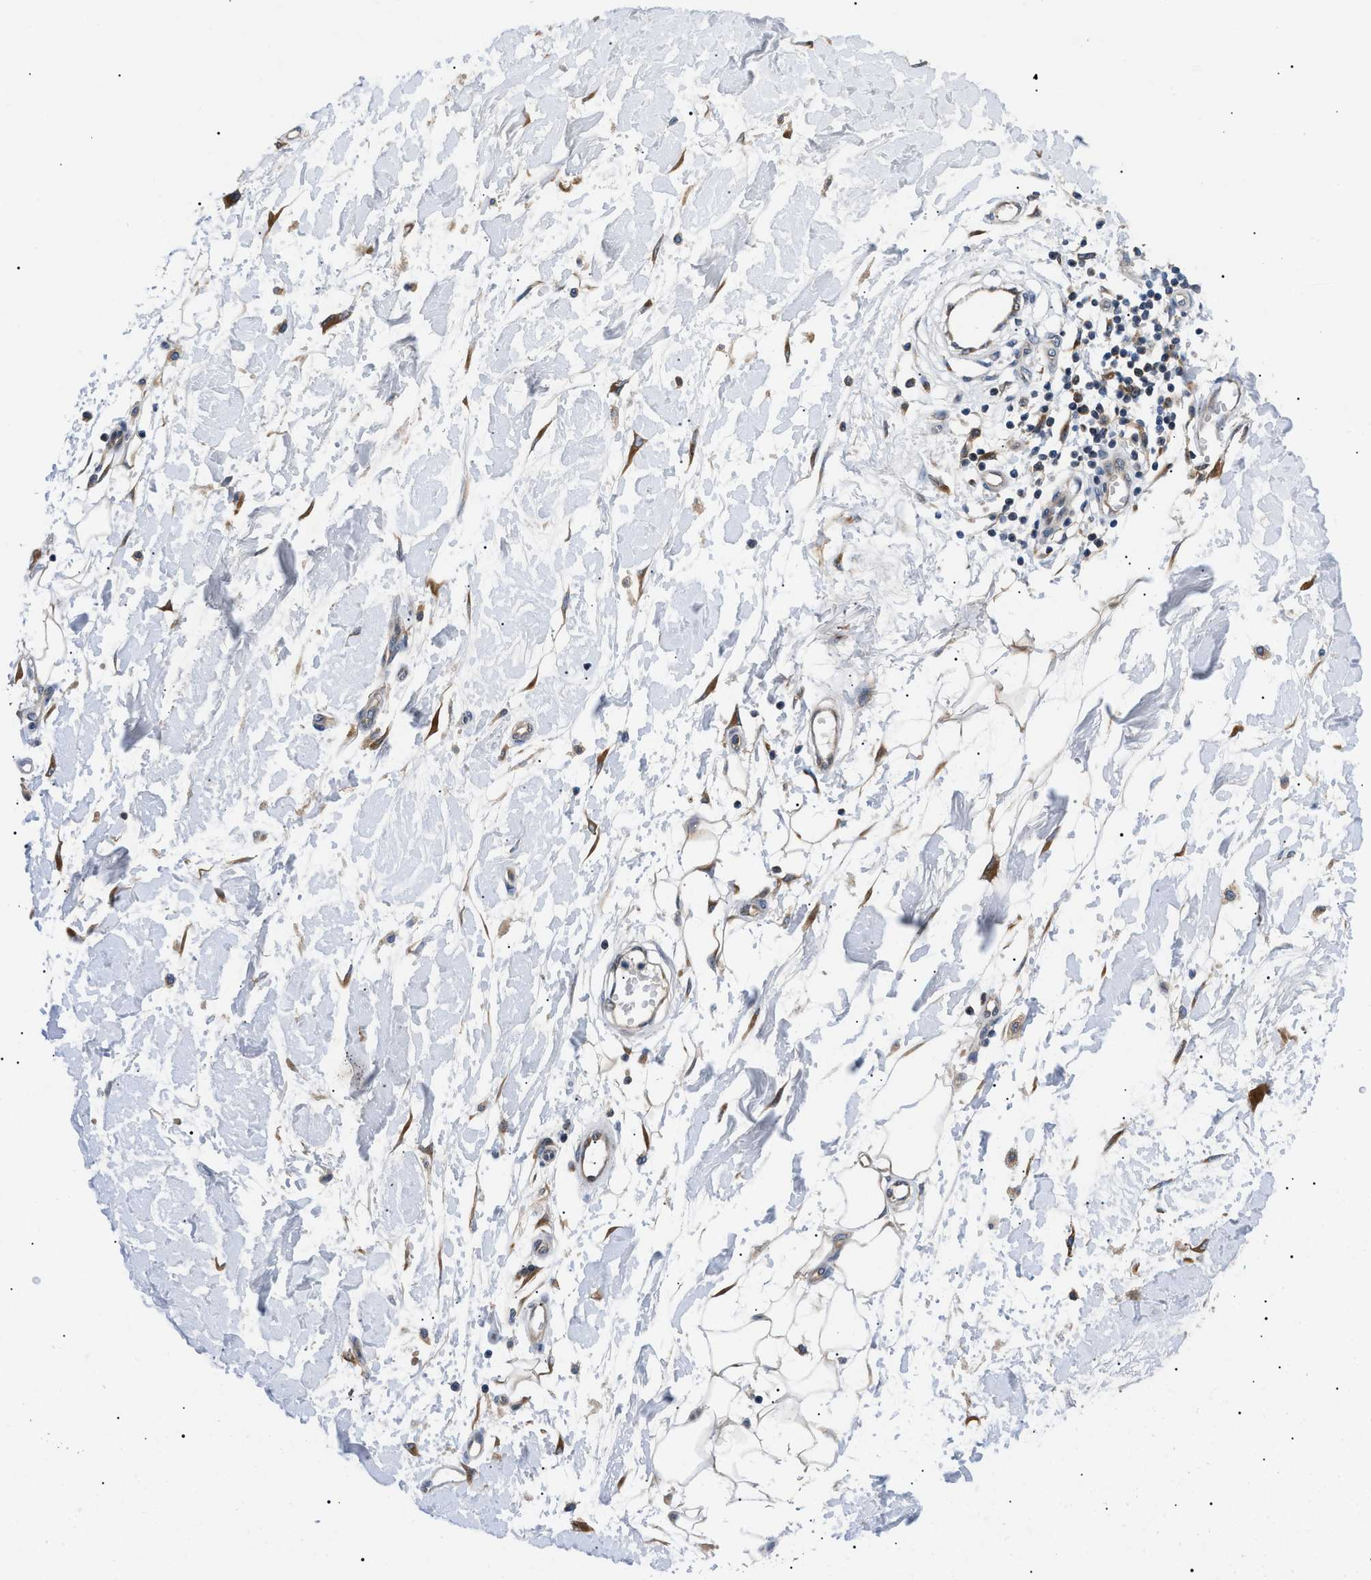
{"staining": {"intensity": "negative", "quantity": "none", "location": "none"}, "tissue": "adipose tissue", "cell_type": "Adipocytes", "image_type": "normal", "snomed": [{"axis": "morphology", "description": "Normal tissue, NOS"}, {"axis": "morphology", "description": "Squamous cell carcinoma, NOS"}, {"axis": "topography", "description": "Skin"}, {"axis": "topography", "description": "Peripheral nerve tissue"}], "caption": "An IHC photomicrograph of benign adipose tissue is shown. There is no staining in adipocytes of adipose tissue. (Immunohistochemistry (ihc), brightfield microscopy, high magnification).", "gene": "DERL1", "patient": {"sex": "male", "age": 83}}